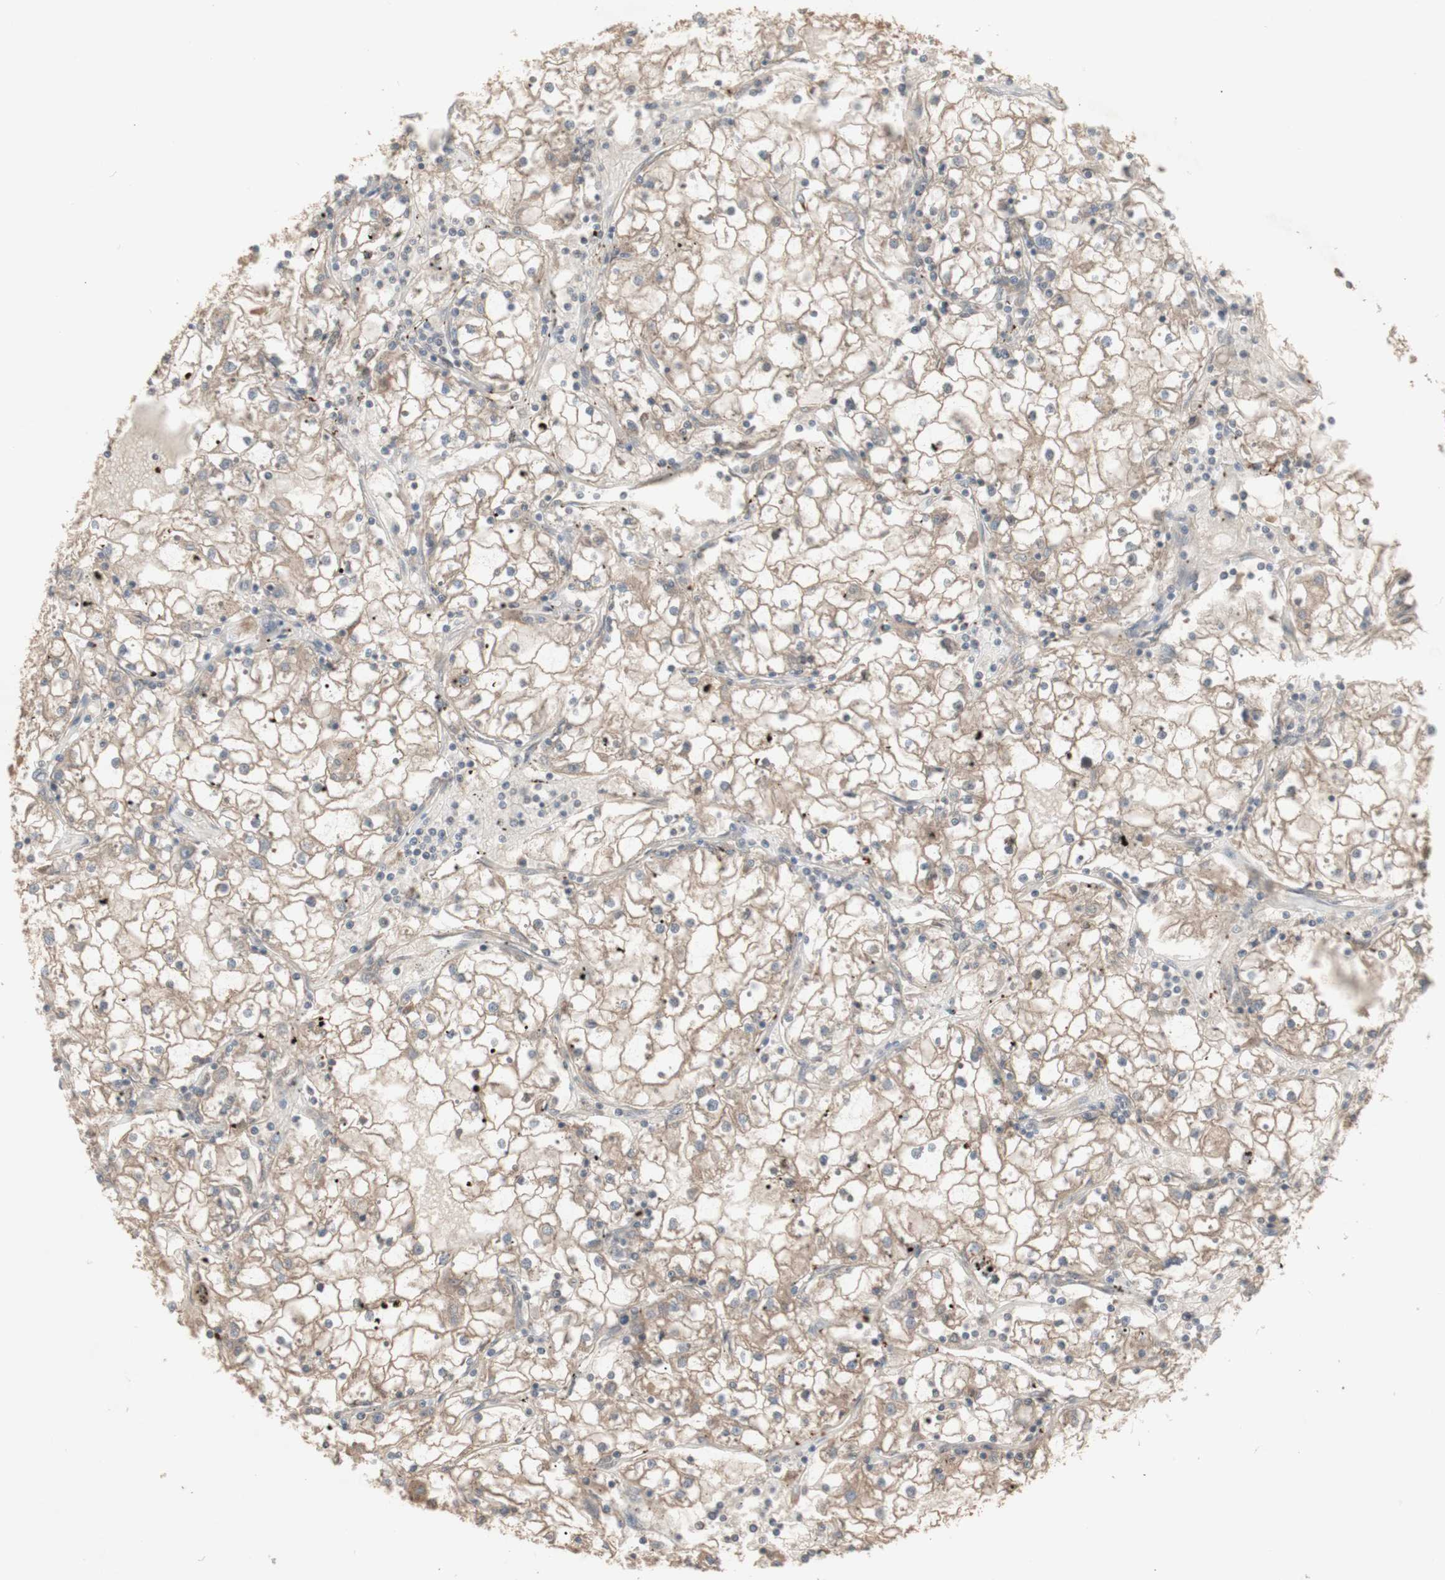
{"staining": {"intensity": "weak", "quantity": ">75%", "location": "cytoplasmic/membranous"}, "tissue": "renal cancer", "cell_type": "Tumor cells", "image_type": "cancer", "snomed": [{"axis": "morphology", "description": "Adenocarcinoma, NOS"}, {"axis": "topography", "description": "Kidney"}], "caption": "The photomicrograph shows a brown stain indicating the presence of a protein in the cytoplasmic/membranous of tumor cells in renal cancer. (Stains: DAB (3,3'-diaminobenzidine) in brown, nuclei in blue, Microscopy: brightfield microscopy at high magnification).", "gene": "ALOX12", "patient": {"sex": "male", "age": 56}}